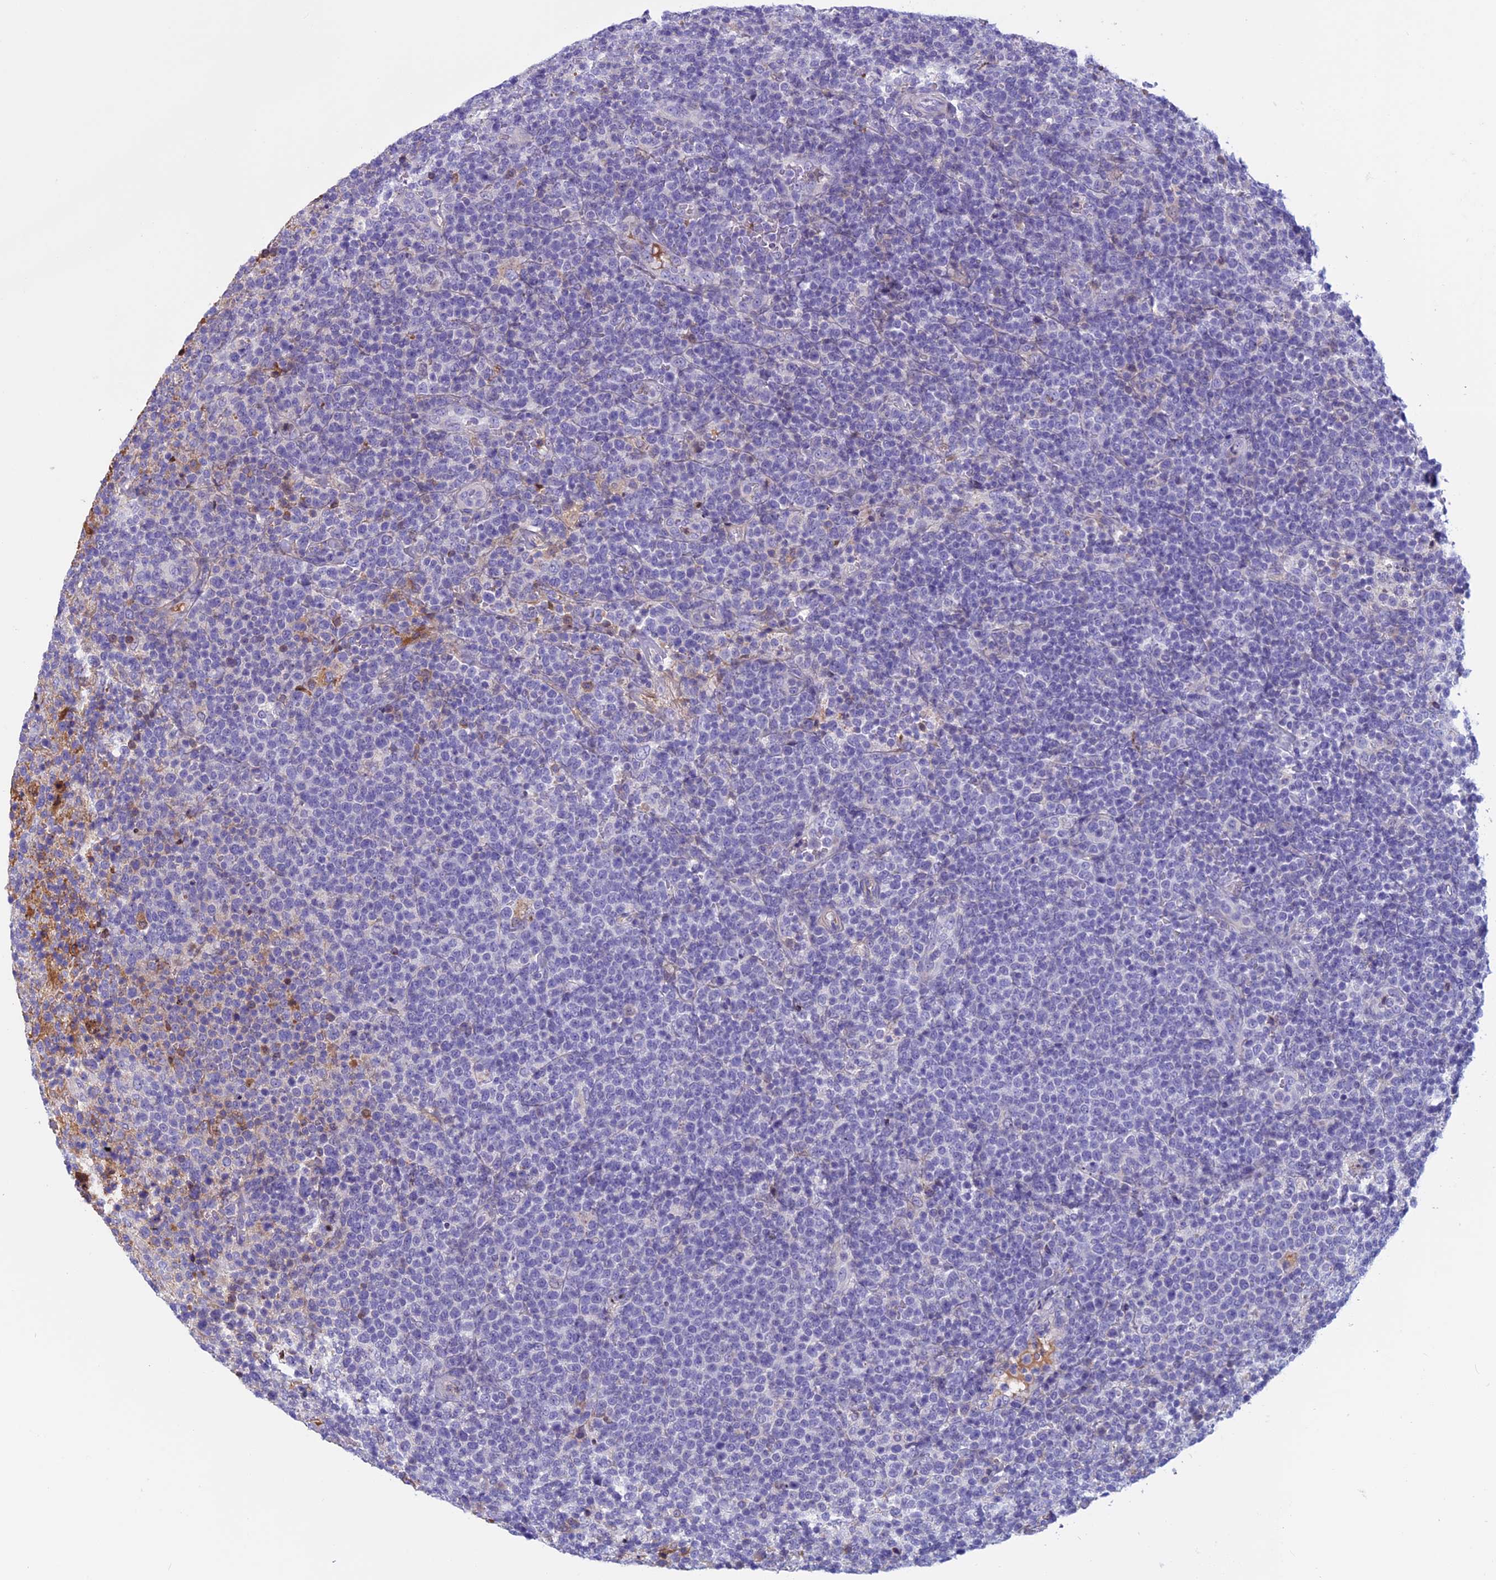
{"staining": {"intensity": "negative", "quantity": "none", "location": "none"}, "tissue": "lymphoma", "cell_type": "Tumor cells", "image_type": "cancer", "snomed": [{"axis": "morphology", "description": "Malignant lymphoma, non-Hodgkin's type, High grade"}, {"axis": "topography", "description": "Lymph node"}], "caption": "High power microscopy micrograph of an immunohistochemistry photomicrograph of lymphoma, revealing no significant expression in tumor cells.", "gene": "ANGPTL2", "patient": {"sex": "male", "age": 61}}